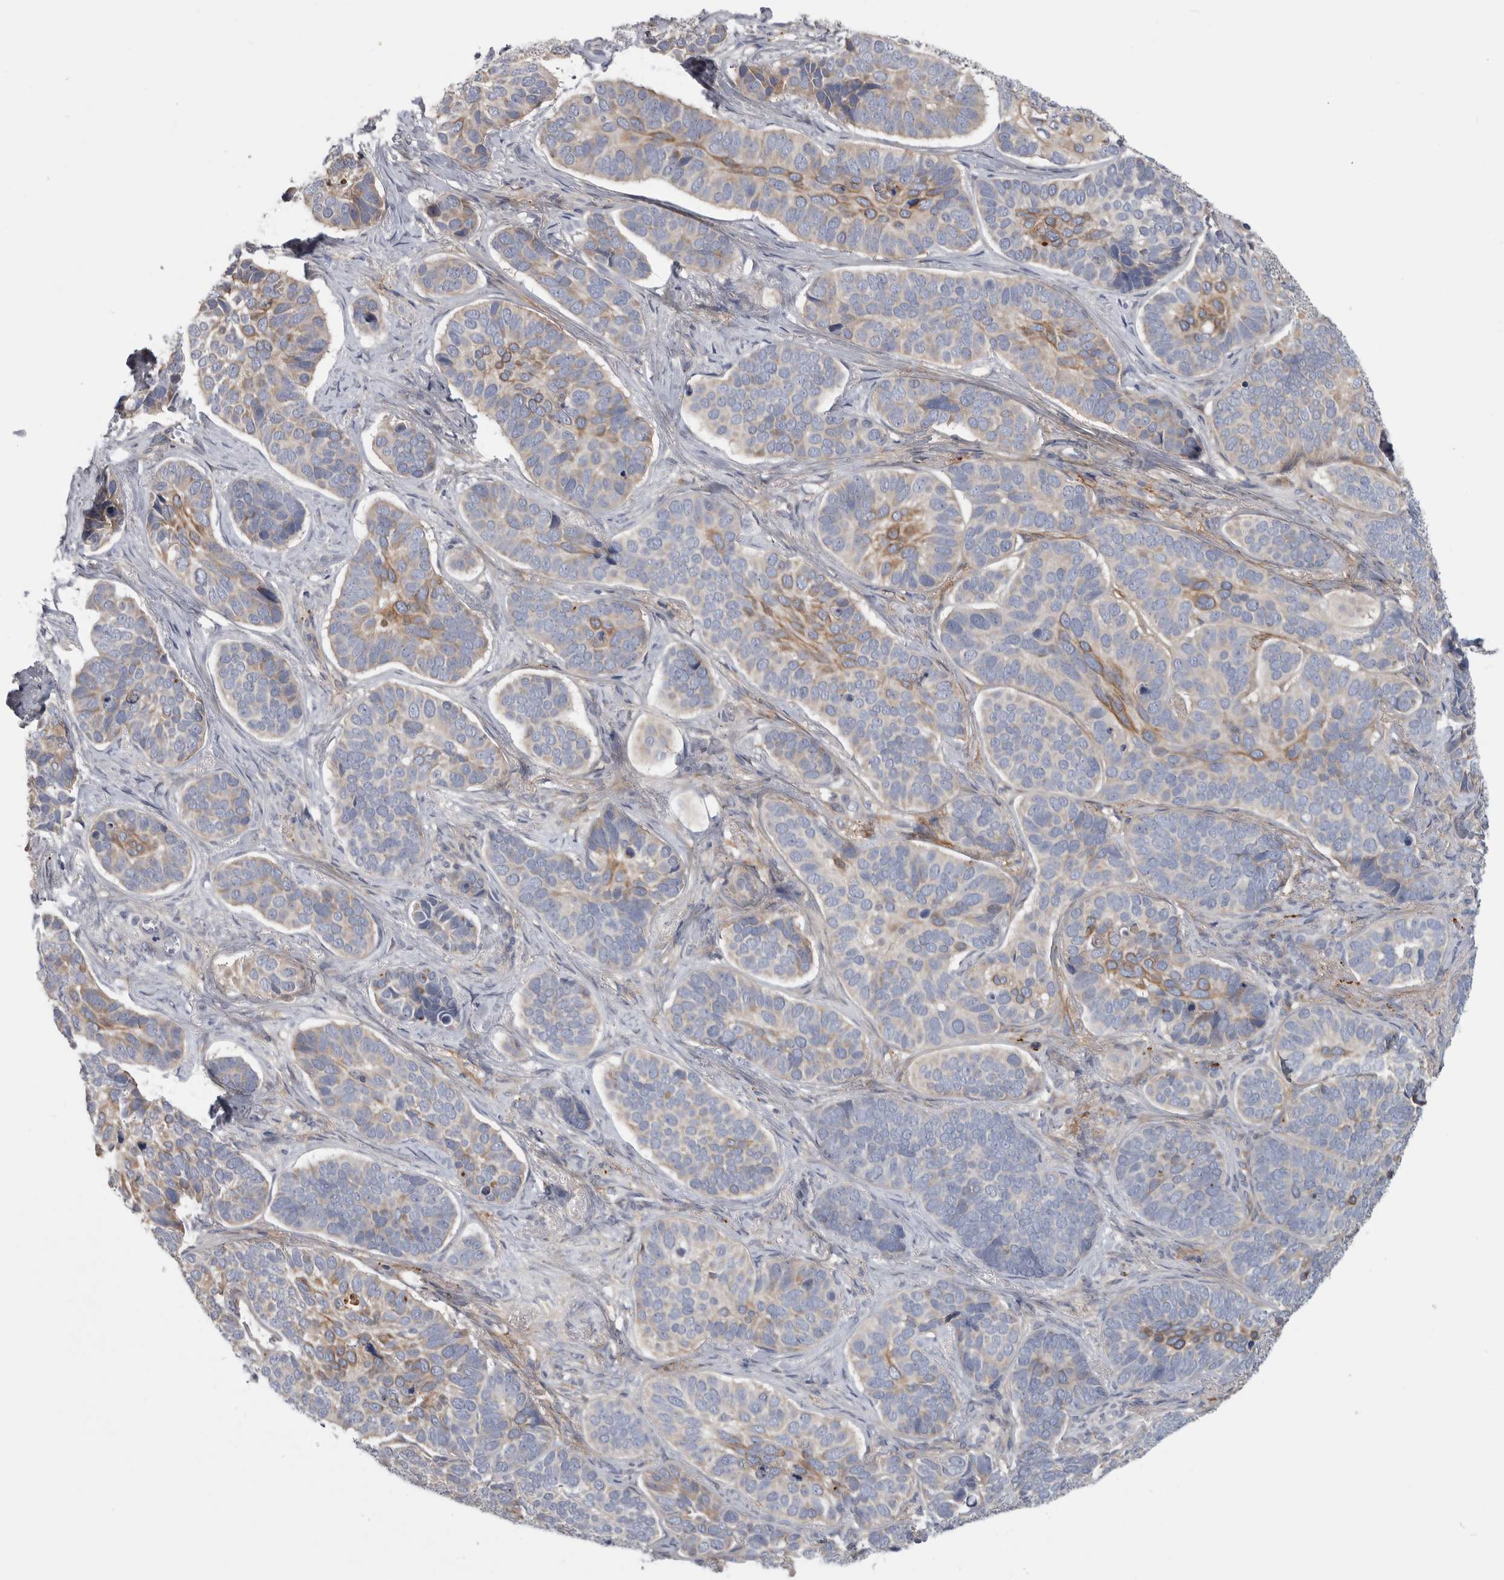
{"staining": {"intensity": "moderate", "quantity": "<25%", "location": "cytoplasmic/membranous"}, "tissue": "skin cancer", "cell_type": "Tumor cells", "image_type": "cancer", "snomed": [{"axis": "morphology", "description": "Basal cell carcinoma"}, {"axis": "topography", "description": "Skin"}], "caption": "High-power microscopy captured an immunohistochemistry micrograph of skin cancer, revealing moderate cytoplasmic/membranous staining in about <25% of tumor cells.", "gene": "ATXN2", "patient": {"sex": "male", "age": 62}}